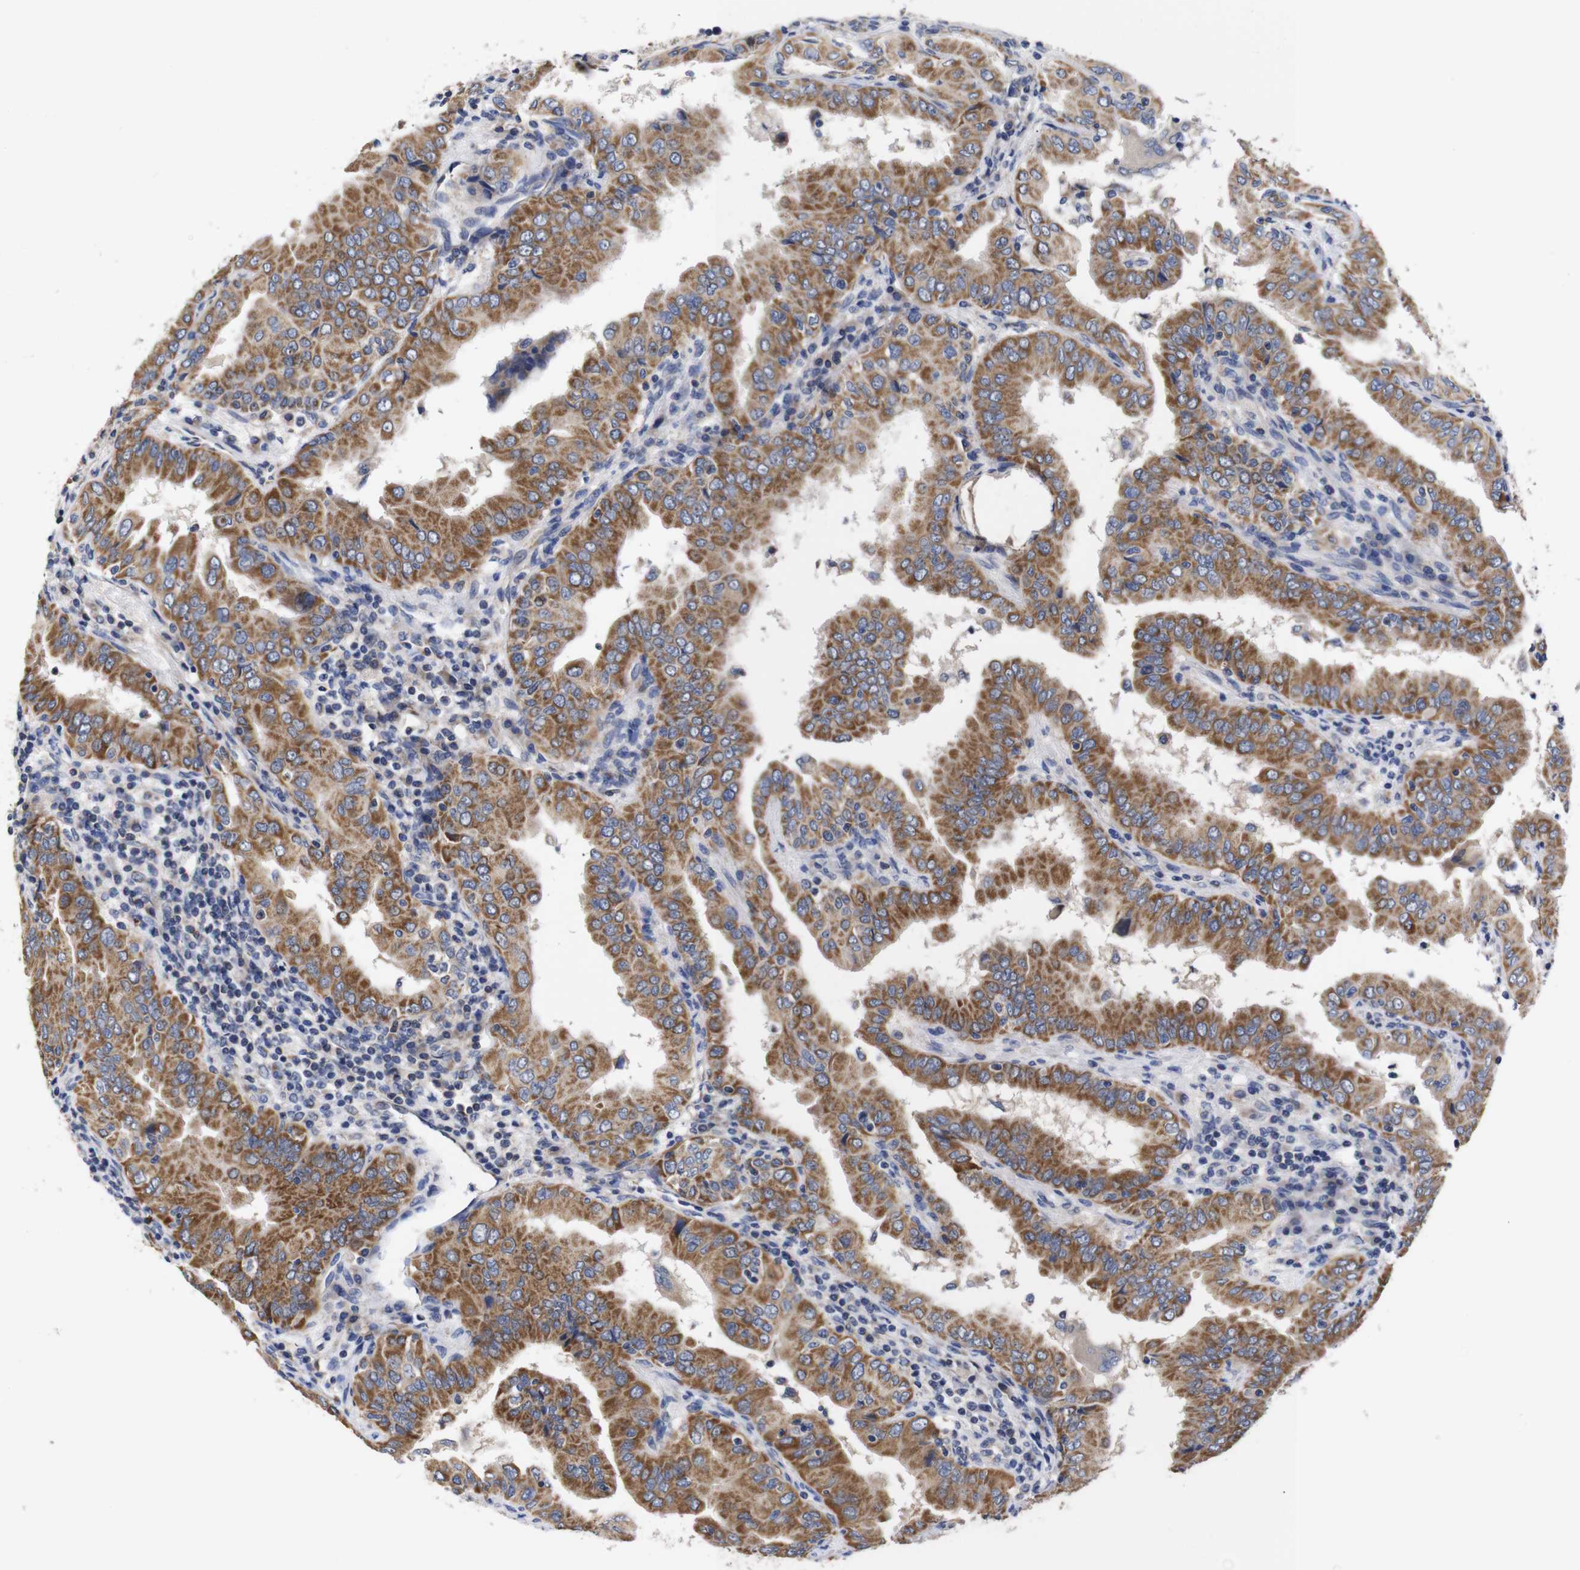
{"staining": {"intensity": "moderate", "quantity": ">75%", "location": "cytoplasmic/membranous"}, "tissue": "thyroid cancer", "cell_type": "Tumor cells", "image_type": "cancer", "snomed": [{"axis": "morphology", "description": "Papillary adenocarcinoma, NOS"}, {"axis": "topography", "description": "Thyroid gland"}], "caption": "A brown stain labels moderate cytoplasmic/membranous staining of a protein in thyroid cancer (papillary adenocarcinoma) tumor cells.", "gene": "OPN3", "patient": {"sex": "male", "age": 33}}